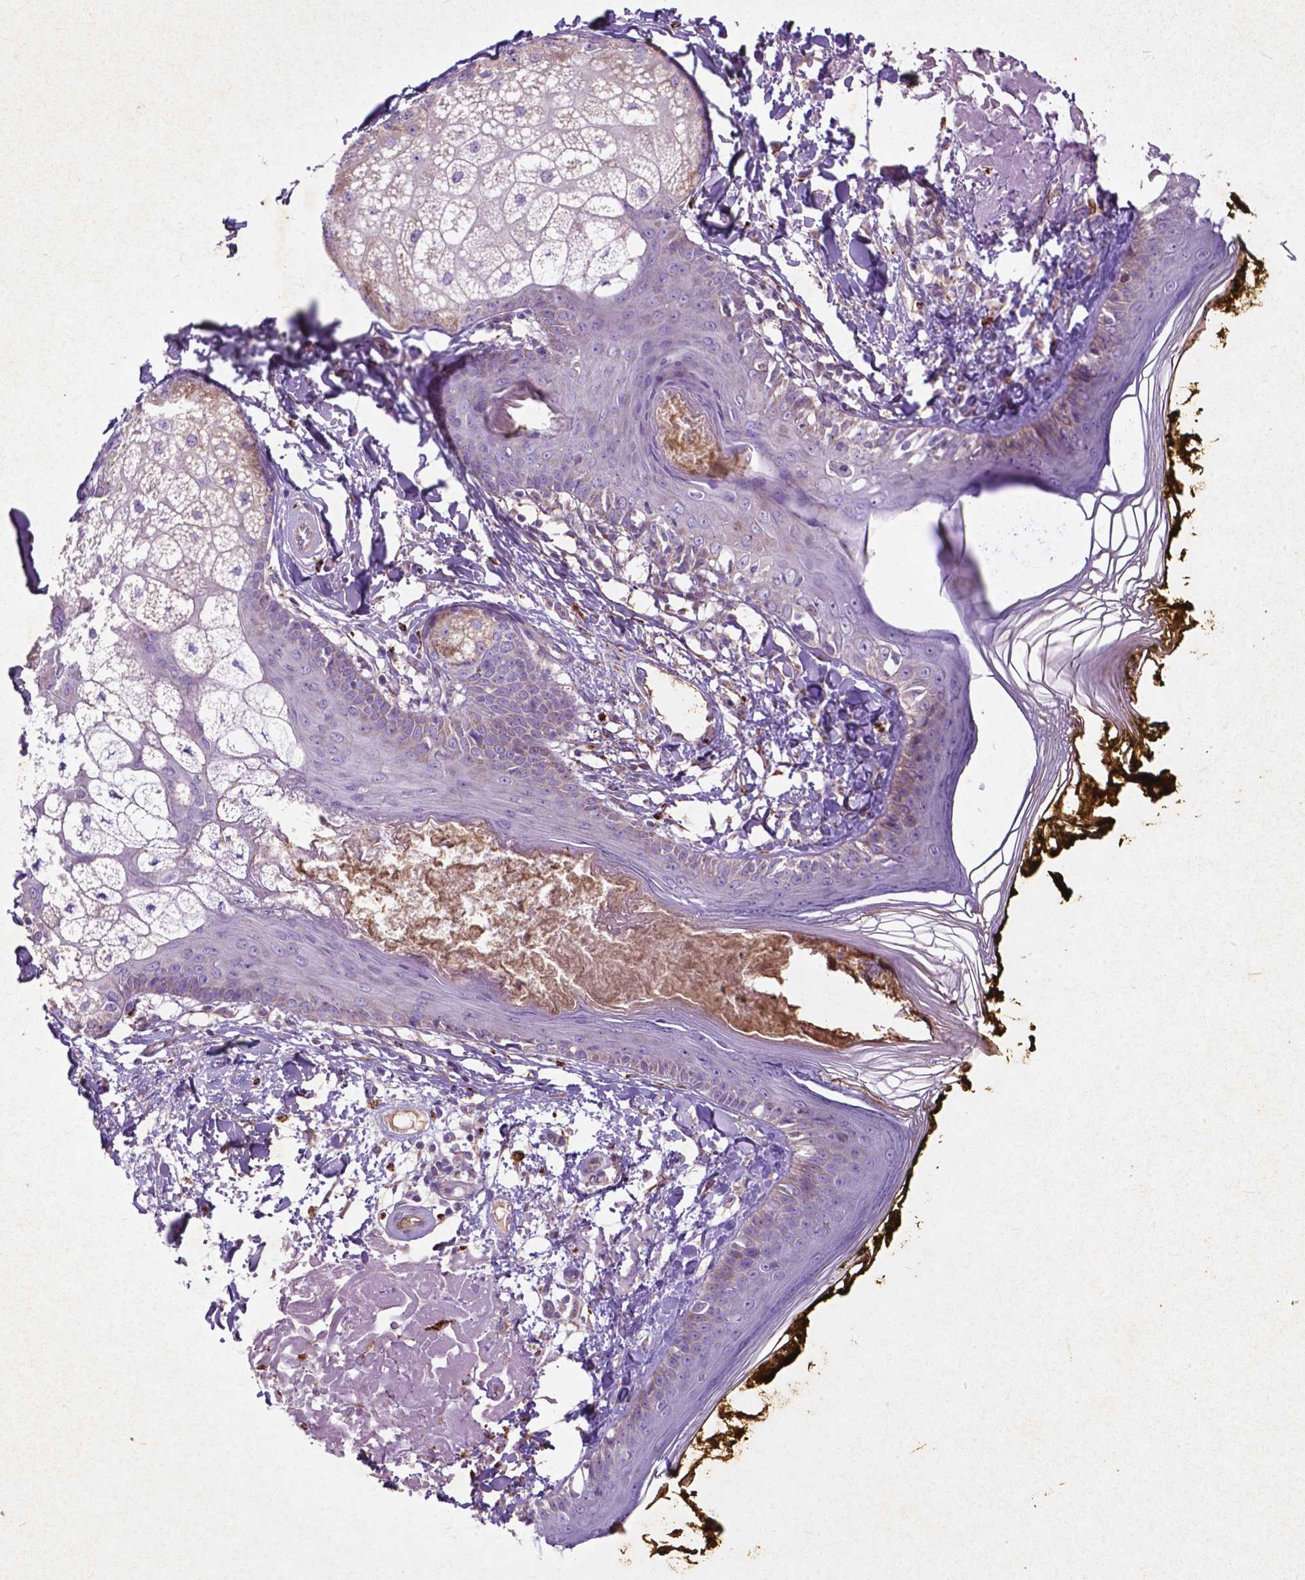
{"staining": {"intensity": "weak", "quantity": "25%-75%", "location": "cytoplasmic/membranous"}, "tissue": "skin", "cell_type": "Fibroblasts", "image_type": "normal", "snomed": [{"axis": "morphology", "description": "Normal tissue, NOS"}, {"axis": "topography", "description": "Skin"}], "caption": "Brown immunohistochemical staining in normal human skin displays weak cytoplasmic/membranous positivity in approximately 25%-75% of fibroblasts.", "gene": "THEGL", "patient": {"sex": "male", "age": 76}}